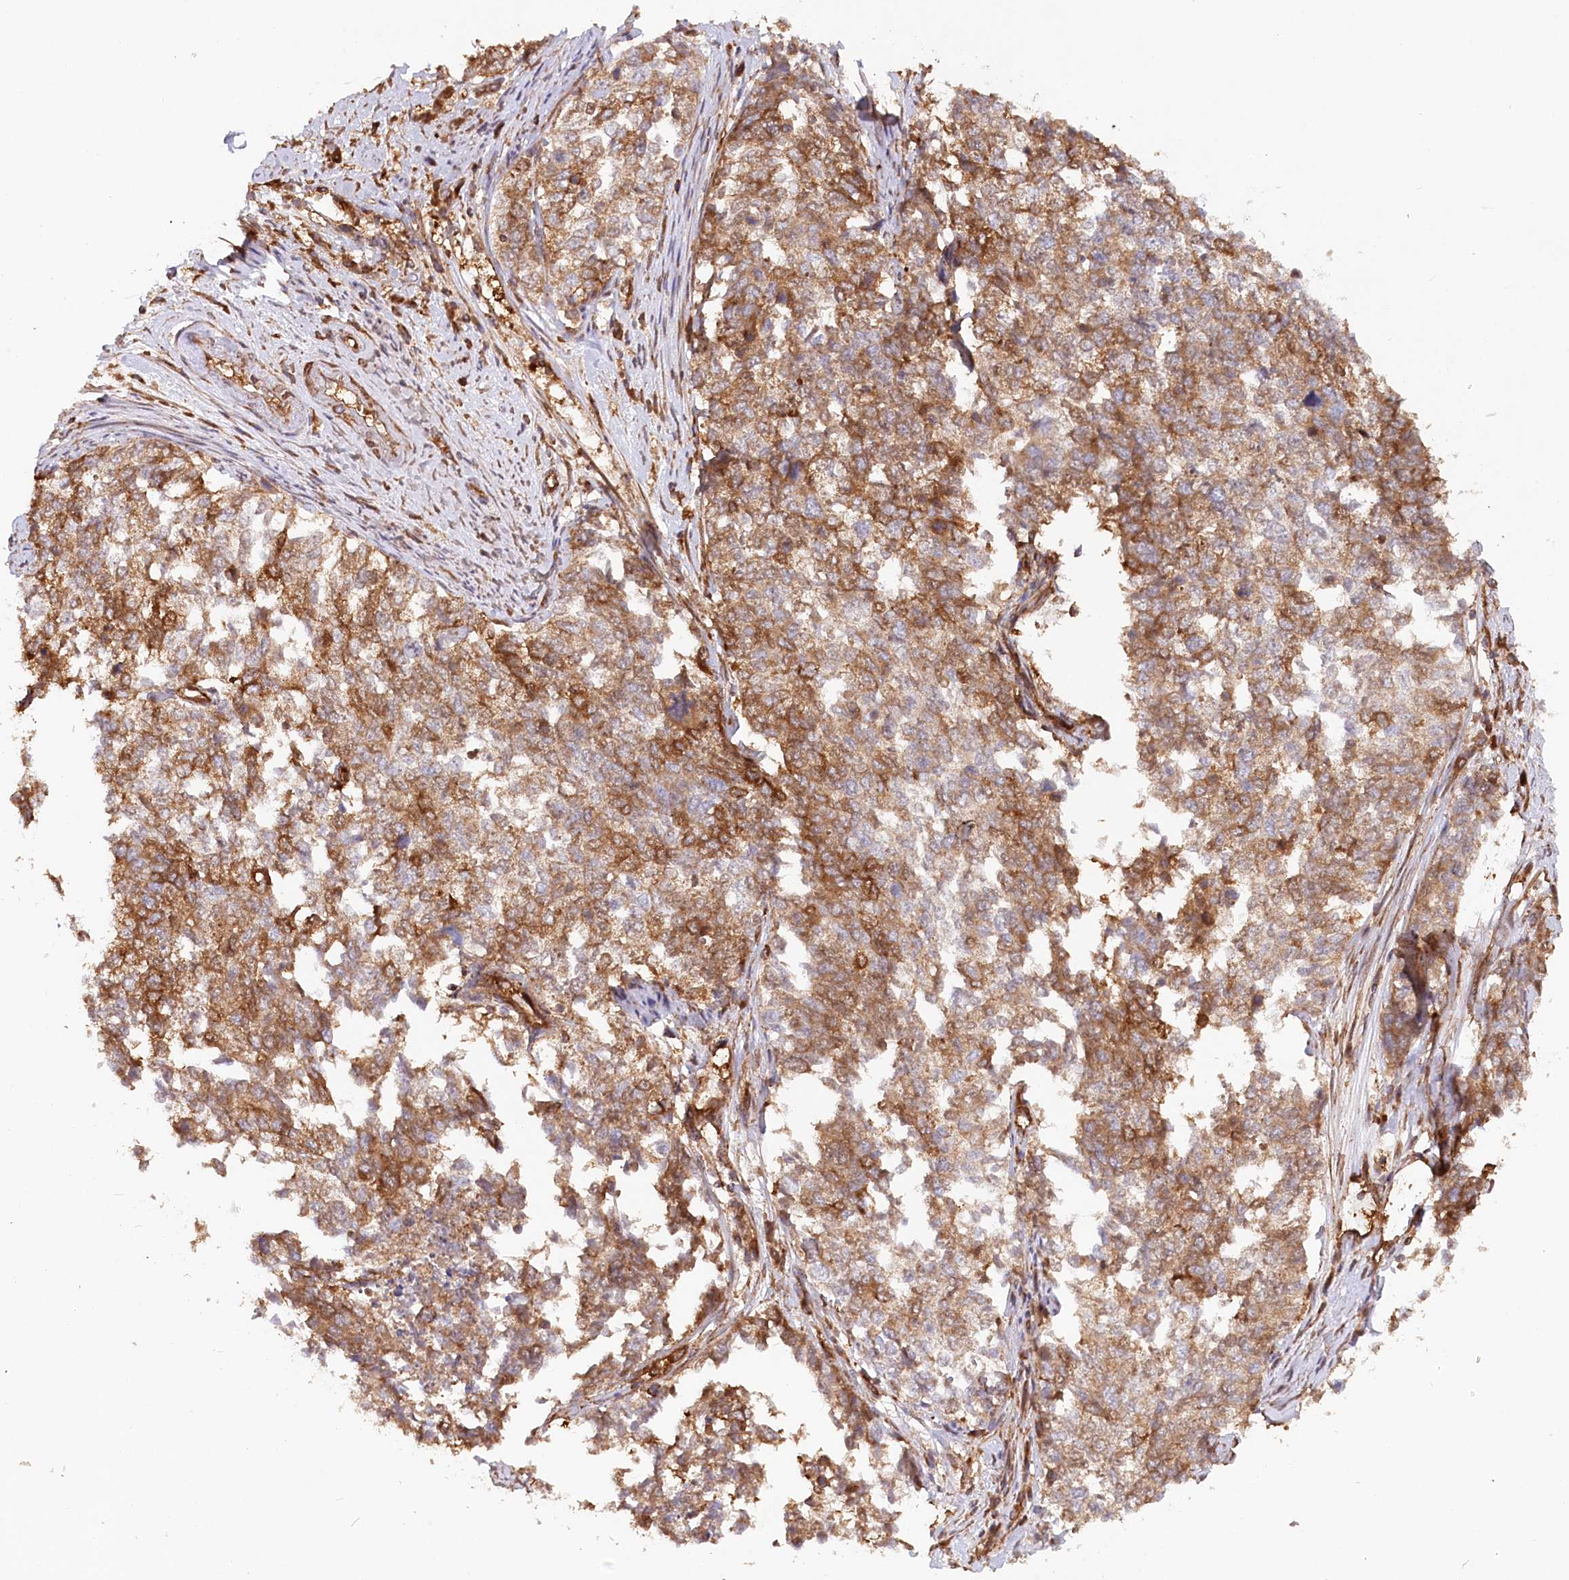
{"staining": {"intensity": "moderate", "quantity": ">75%", "location": "cytoplasmic/membranous"}, "tissue": "cervical cancer", "cell_type": "Tumor cells", "image_type": "cancer", "snomed": [{"axis": "morphology", "description": "Squamous cell carcinoma, NOS"}, {"axis": "topography", "description": "Cervix"}], "caption": "Immunohistochemistry of squamous cell carcinoma (cervical) shows medium levels of moderate cytoplasmic/membranous staining in about >75% of tumor cells. (DAB (3,3'-diaminobenzidine) IHC, brown staining for protein, blue staining for nuclei).", "gene": "PAIP2", "patient": {"sex": "female", "age": 63}}